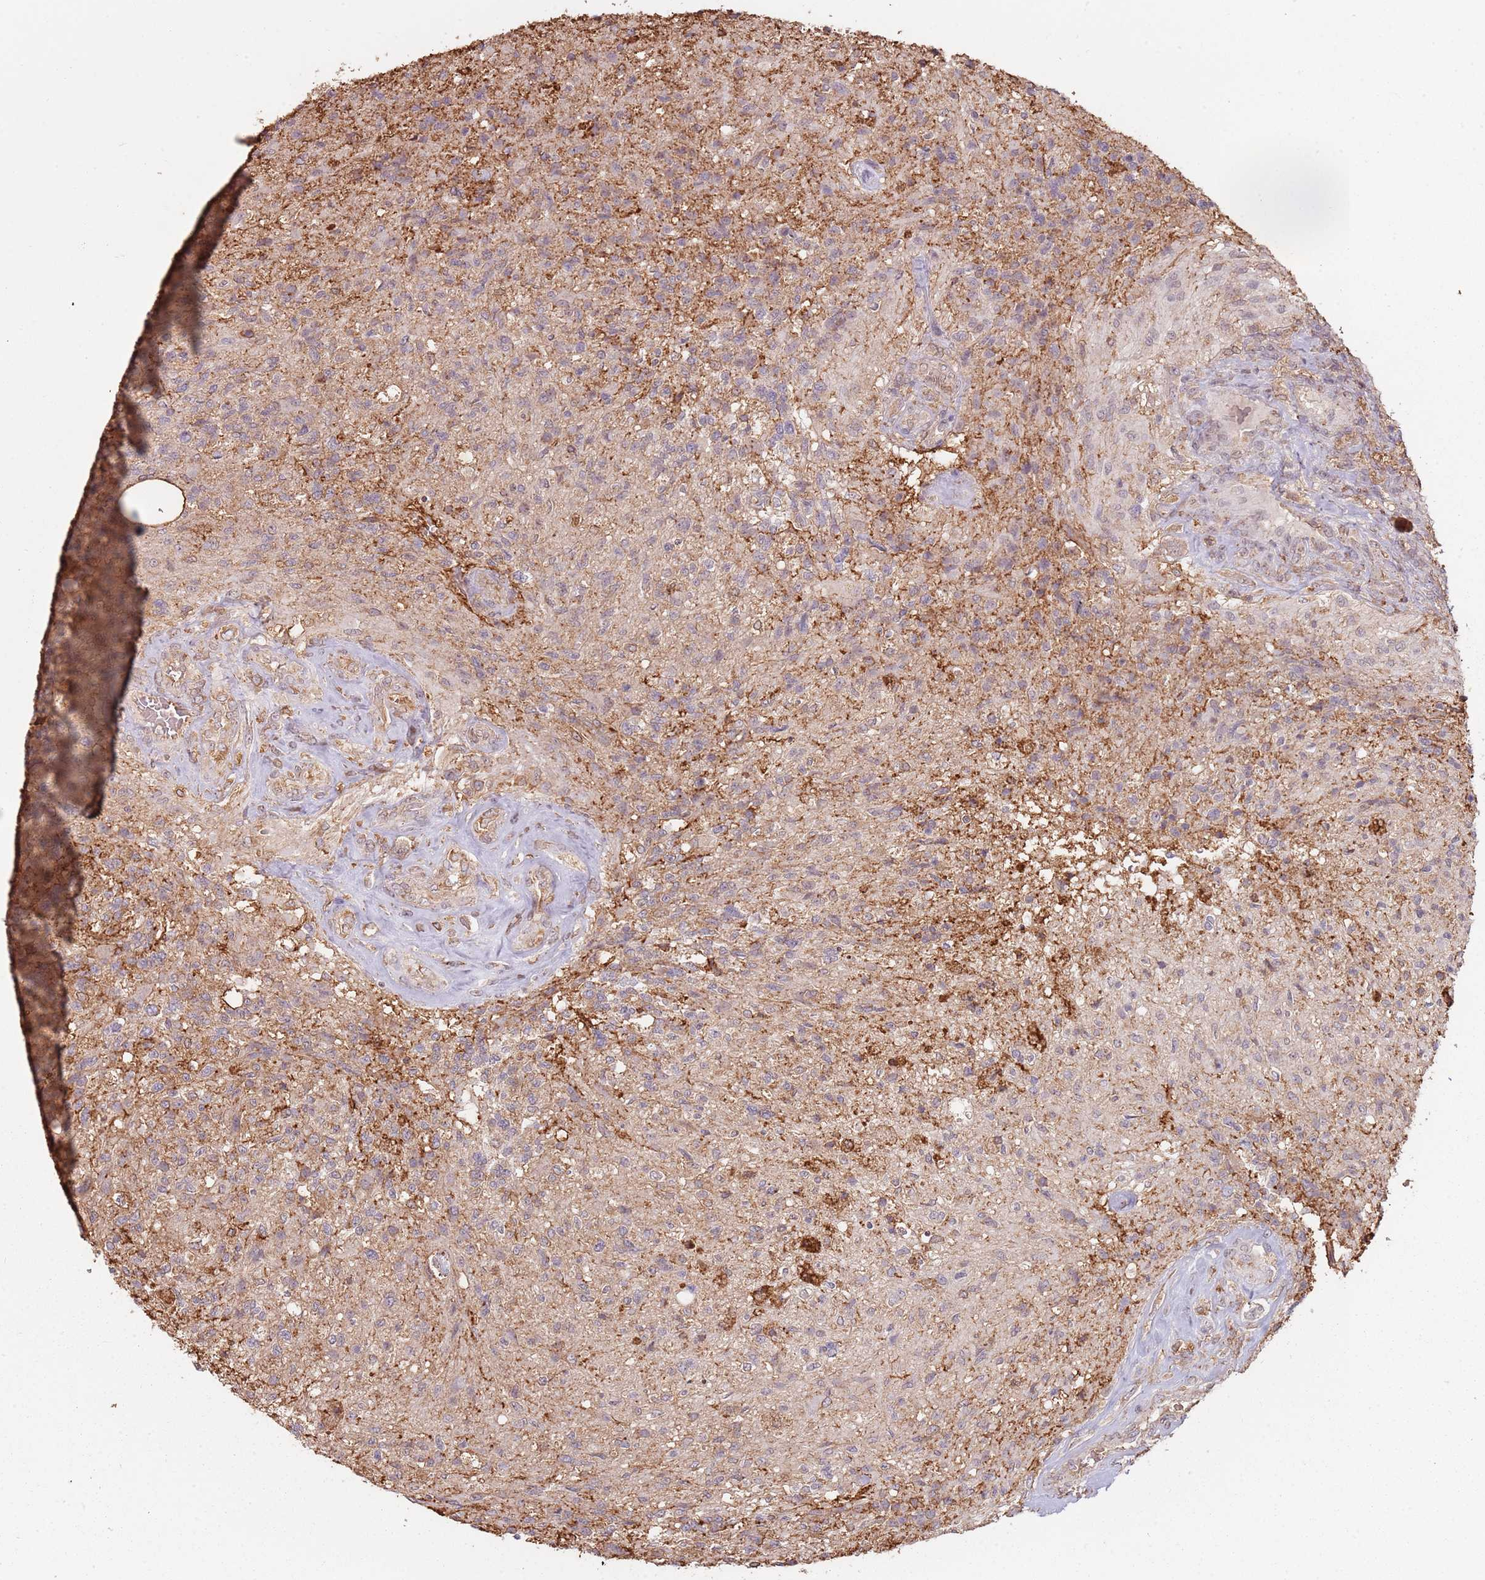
{"staining": {"intensity": "weak", "quantity": "<25%", "location": "cytoplasmic/membranous"}, "tissue": "glioma", "cell_type": "Tumor cells", "image_type": "cancer", "snomed": [{"axis": "morphology", "description": "Glioma, malignant, High grade"}, {"axis": "topography", "description": "Brain"}], "caption": "An image of malignant glioma (high-grade) stained for a protein demonstrates no brown staining in tumor cells. Brightfield microscopy of IHC stained with DAB (3,3'-diaminobenzidine) (brown) and hematoxylin (blue), captured at high magnification.", "gene": "ATOSB", "patient": {"sex": "male", "age": 56}}